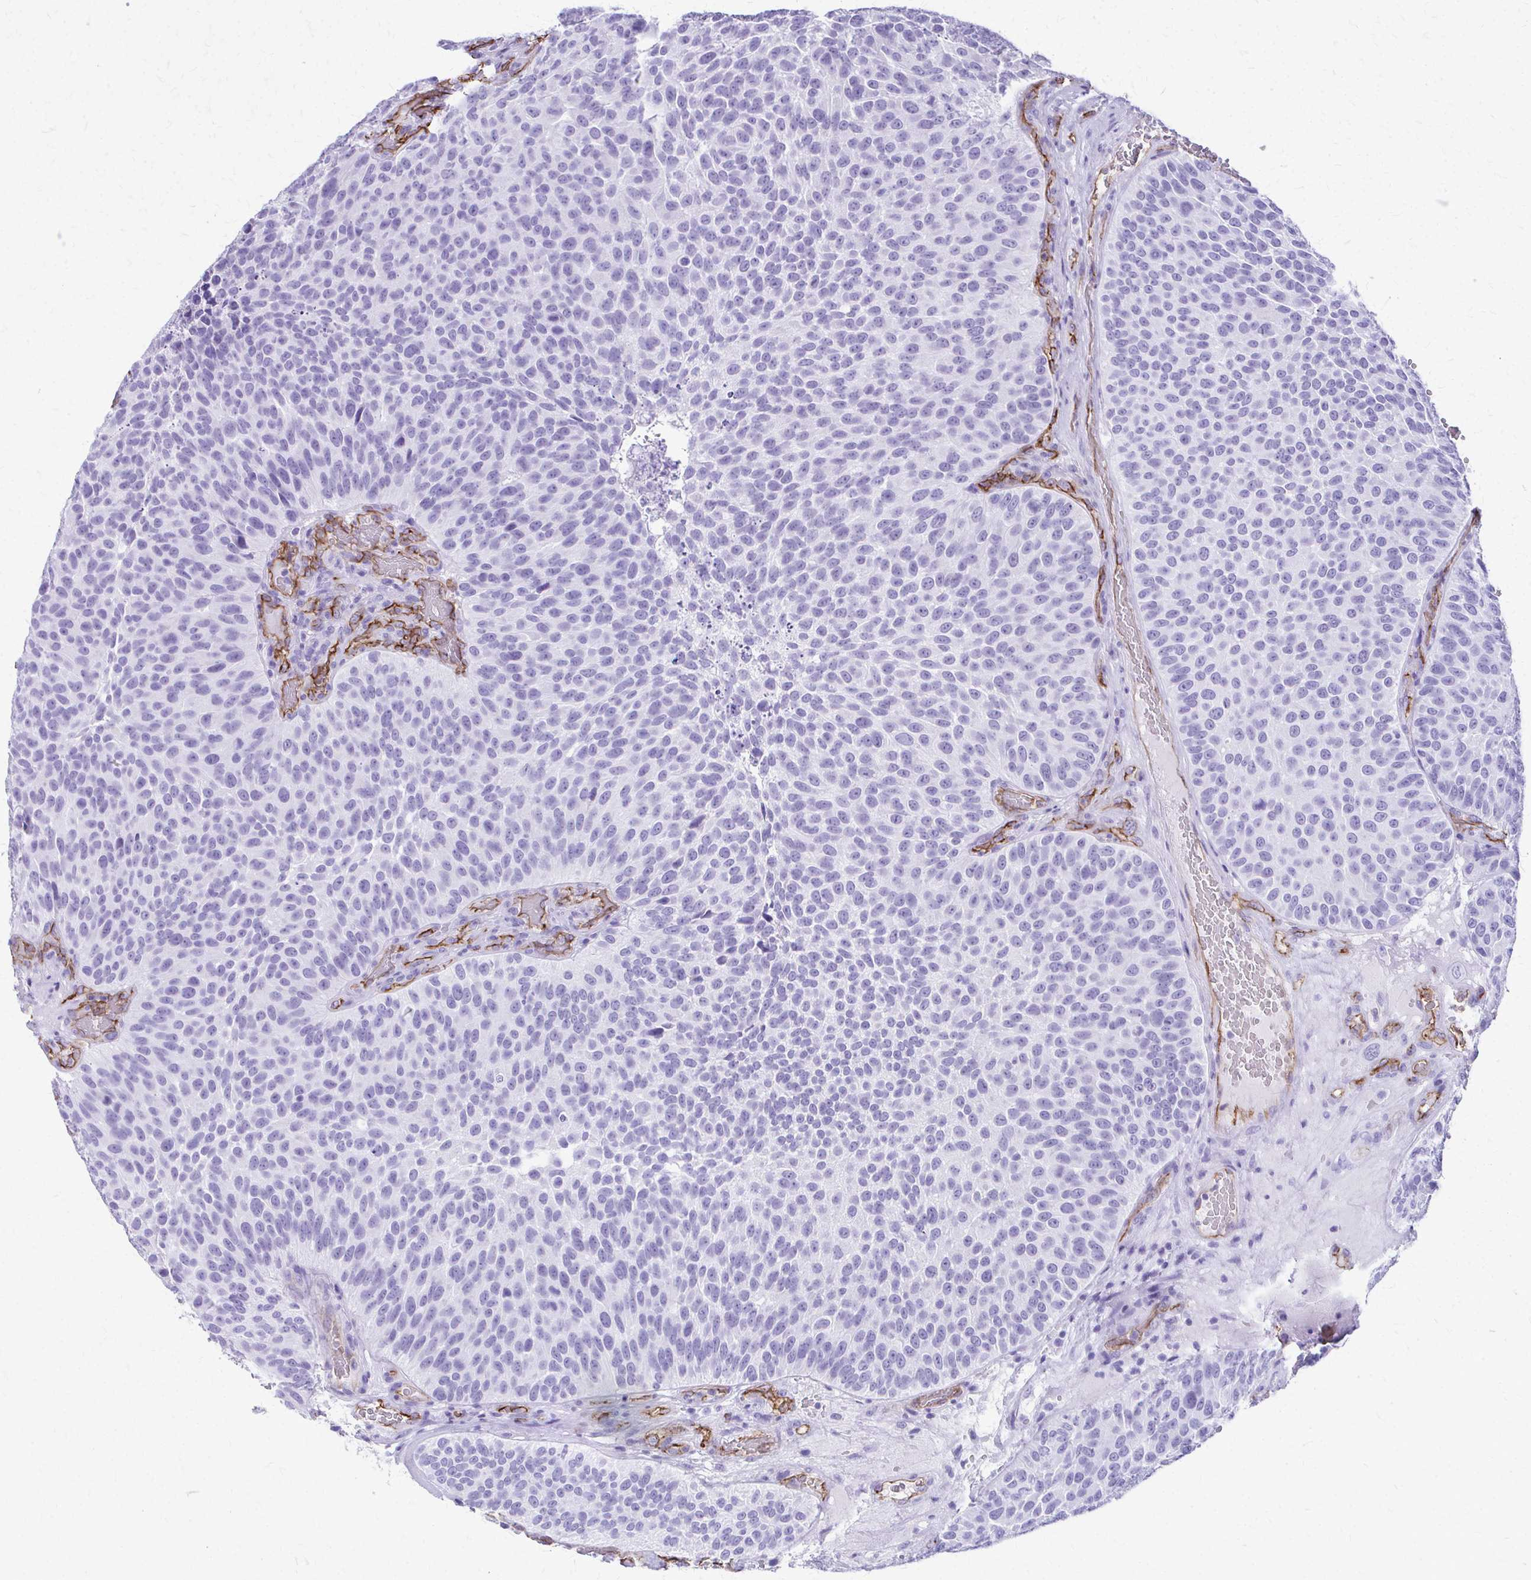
{"staining": {"intensity": "negative", "quantity": "none", "location": "none"}, "tissue": "urothelial cancer", "cell_type": "Tumor cells", "image_type": "cancer", "snomed": [{"axis": "morphology", "description": "Urothelial carcinoma, Low grade"}, {"axis": "topography", "description": "Urinary bladder"}], "caption": "The micrograph reveals no significant positivity in tumor cells of urothelial cancer.", "gene": "TPSG1", "patient": {"sex": "male", "age": 76}}